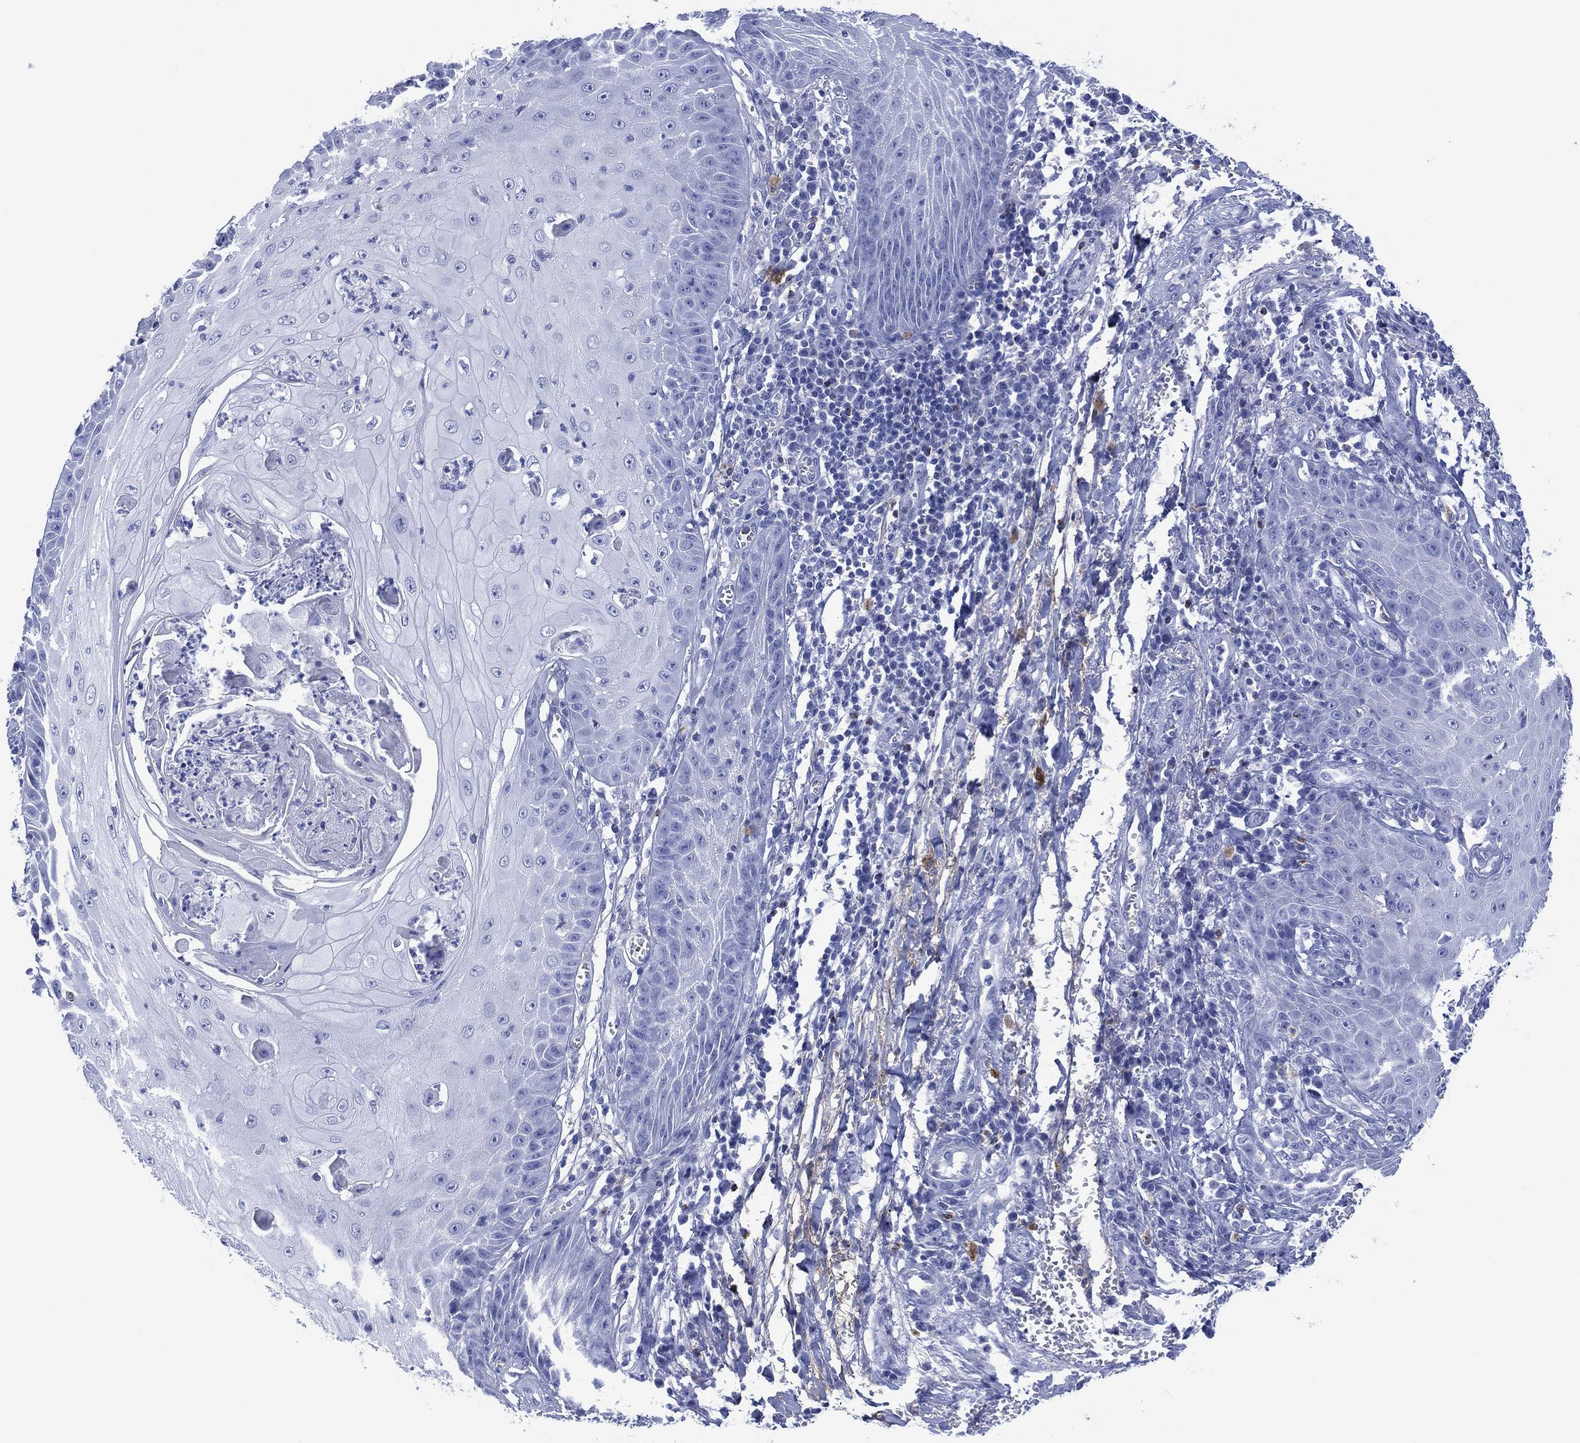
{"staining": {"intensity": "negative", "quantity": "none", "location": "none"}, "tissue": "skin cancer", "cell_type": "Tumor cells", "image_type": "cancer", "snomed": [{"axis": "morphology", "description": "Squamous cell carcinoma, NOS"}, {"axis": "topography", "description": "Skin"}], "caption": "Tumor cells show no significant expression in skin cancer. (IHC, brightfield microscopy, high magnification).", "gene": "DPP4", "patient": {"sex": "male", "age": 70}}